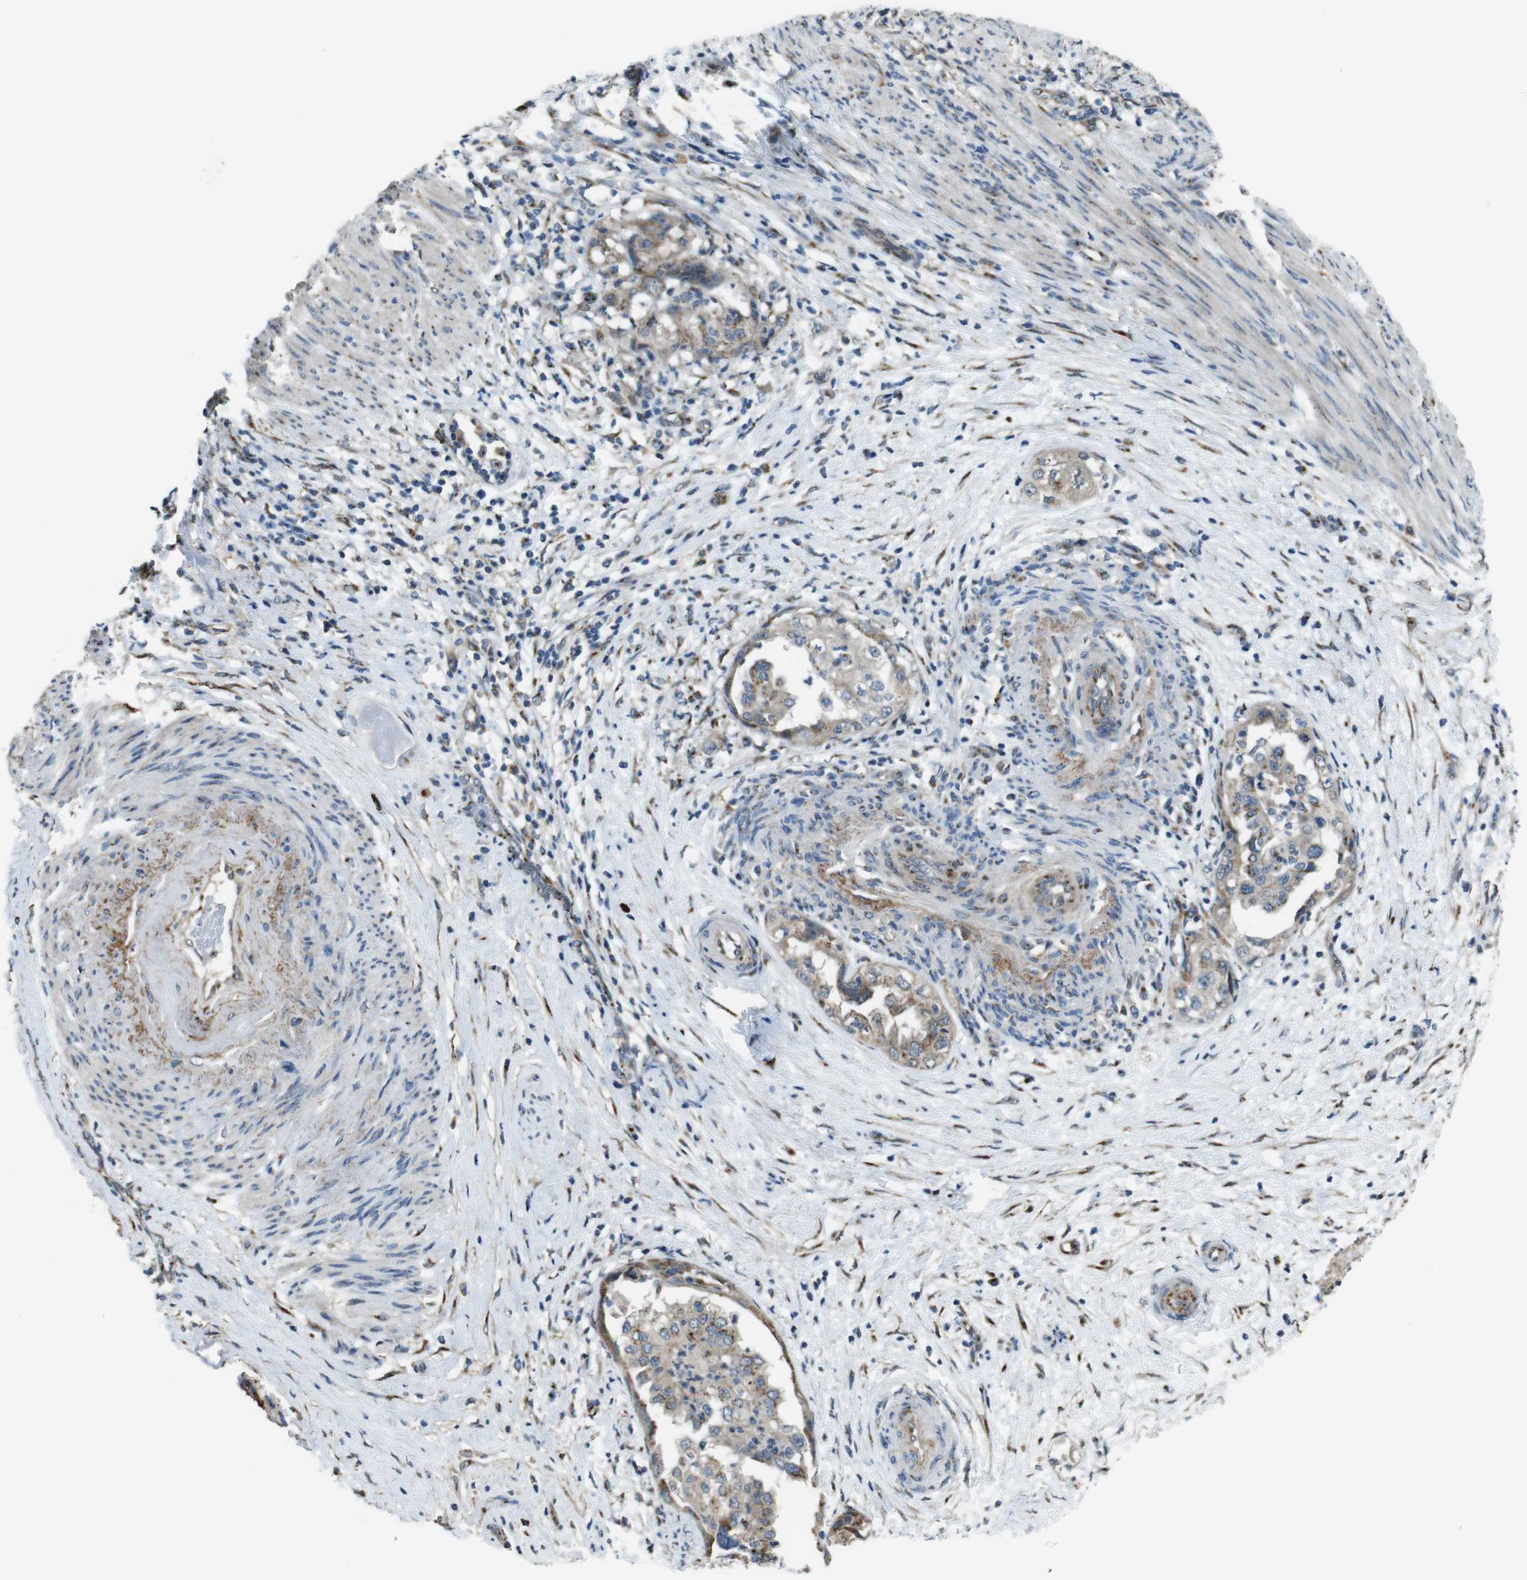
{"staining": {"intensity": "weak", "quantity": ">75%", "location": "cytoplasmic/membranous"}, "tissue": "endometrial cancer", "cell_type": "Tumor cells", "image_type": "cancer", "snomed": [{"axis": "morphology", "description": "Adenocarcinoma, NOS"}, {"axis": "topography", "description": "Endometrium"}], "caption": "Endometrial cancer tissue demonstrates weak cytoplasmic/membranous expression in about >75% of tumor cells", "gene": "RAB6A", "patient": {"sex": "female", "age": 85}}